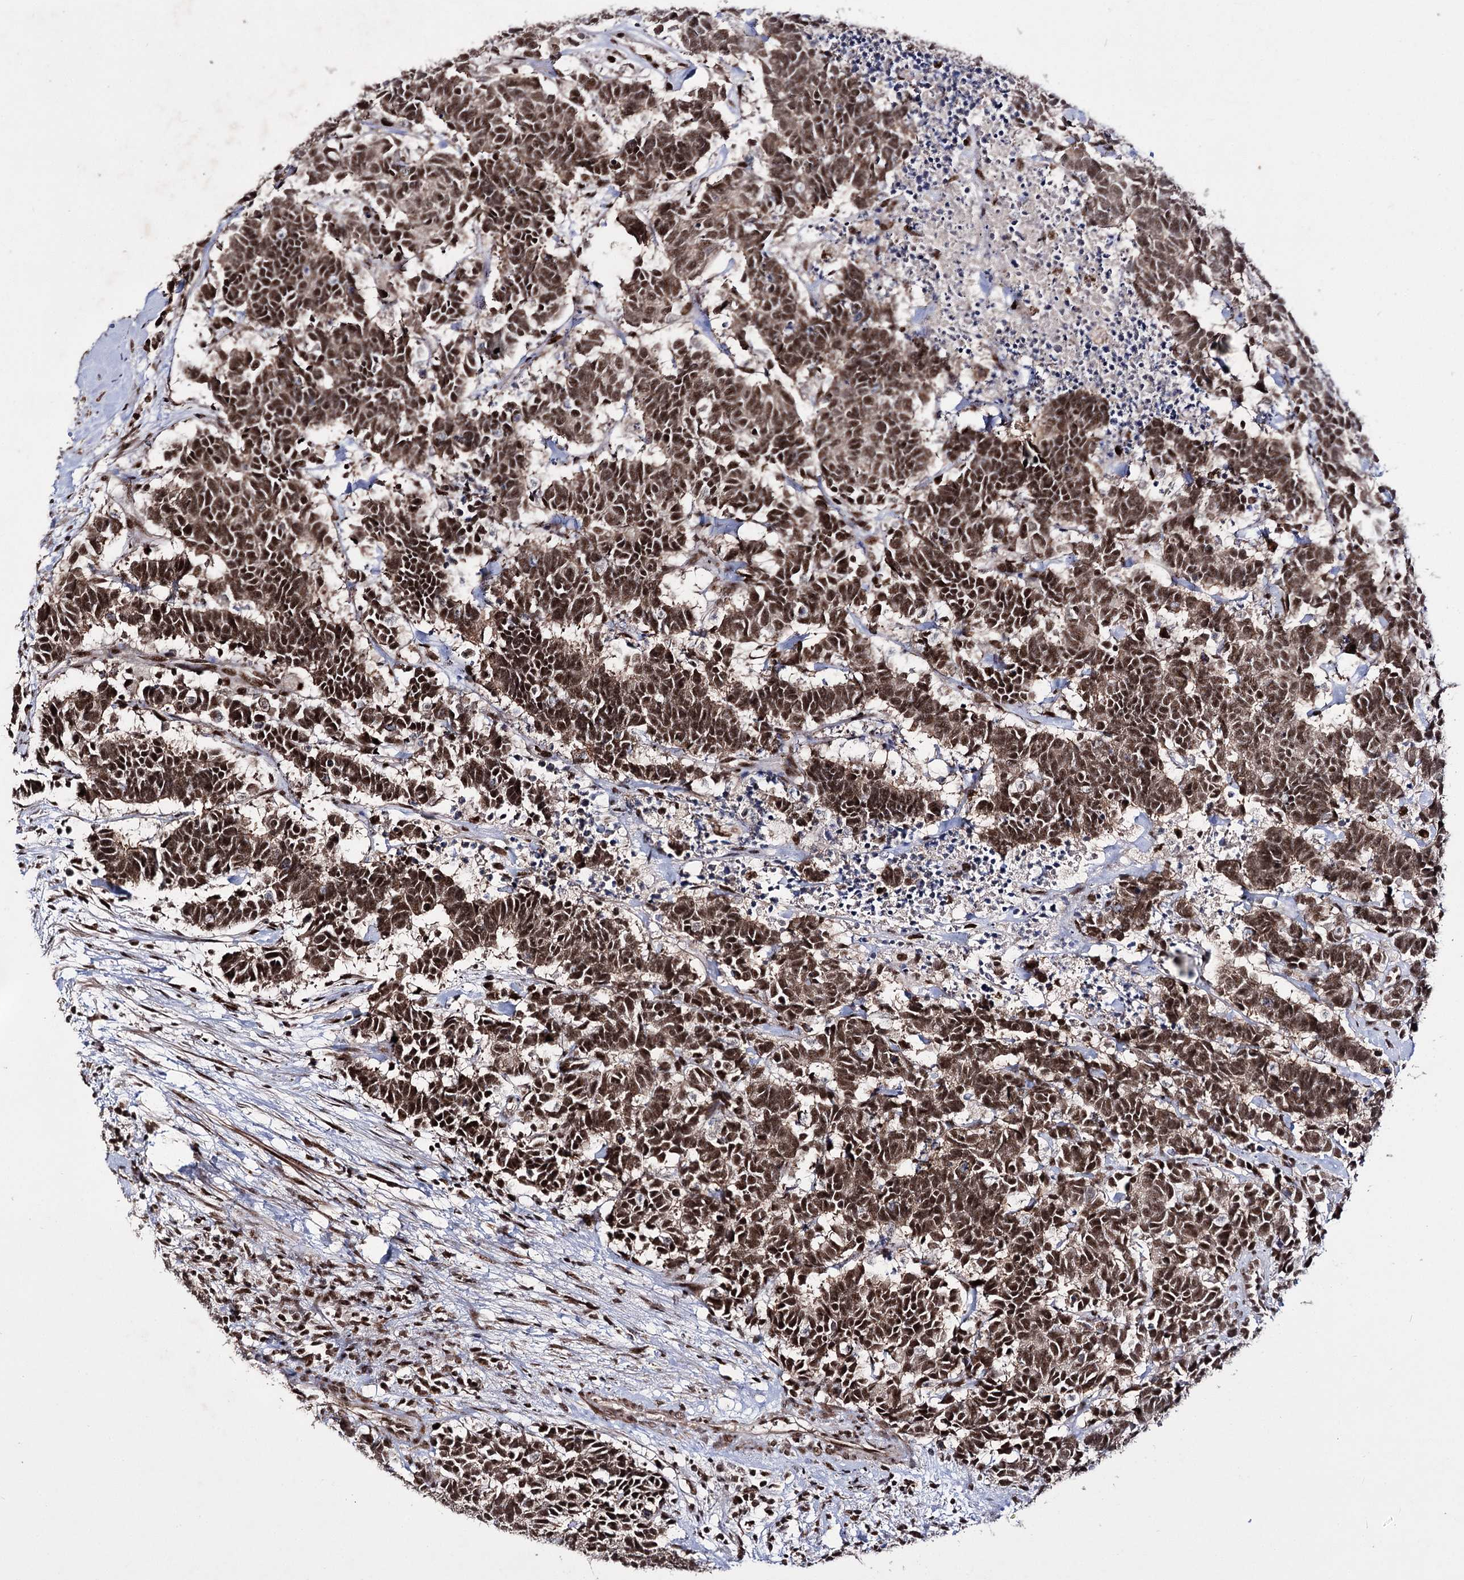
{"staining": {"intensity": "moderate", "quantity": ">75%", "location": "nuclear"}, "tissue": "carcinoid", "cell_type": "Tumor cells", "image_type": "cancer", "snomed": [{"axis": "morphology", "description": "Carcinoma, NOS"}, {"axis": "morphology", "description": "Carcinoid, malignant, NOS"}, {"axis": "topography", "description": "Urinary bladder"}], "caption": "Immunohistochemistry micrograph of human carcinoid stained for a protein (brown), which shows medium levels of moderate nuclear expression in approximately >75% of tumor cells.", "gene": "PRPF40A", "patient": {"sex": "male", "age": 57}}